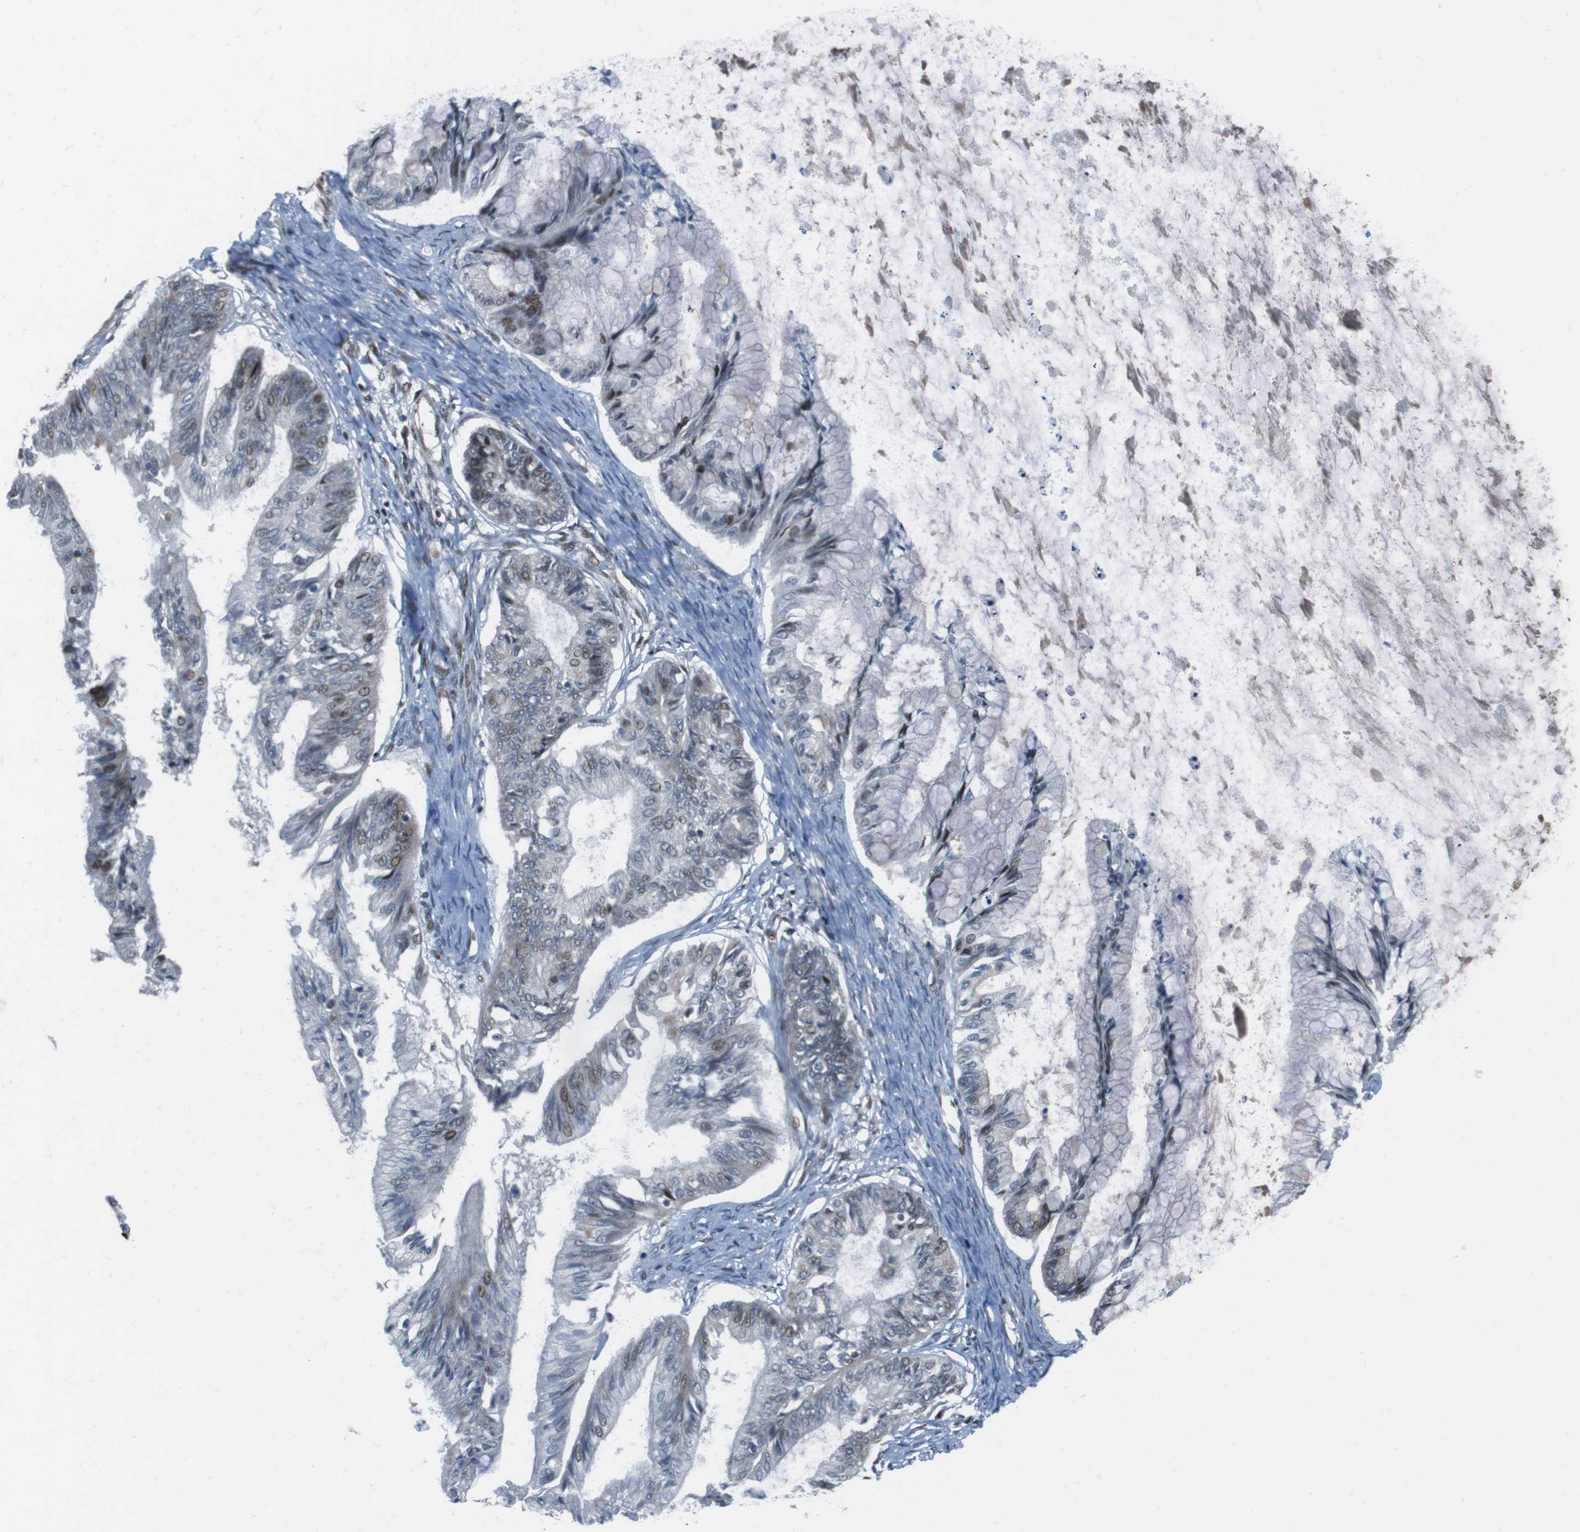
{"staining": {"intensity": "moderate", "quantity": "25%-75%", "location": "nuclear"}, "tissue": "ovarian cancer", "cell_type": "Tumor cells", "image_type": "cancer", "snomed": [{"axis": "morphology", "description": "Cystadenocarcinoma, mucinous, NOS"}, {"axis": "topography", "description": "Ovary"}], "caption": "This histopathology image displays immunohistochemistry staining of human mucinous cystadenocarcinoma (ovarian), with medium moderate nuclear expression in approximately 25%-75% of tumor cells.", "gene": "PBRM1", "patient": {"sex": "female", "age": 57}}